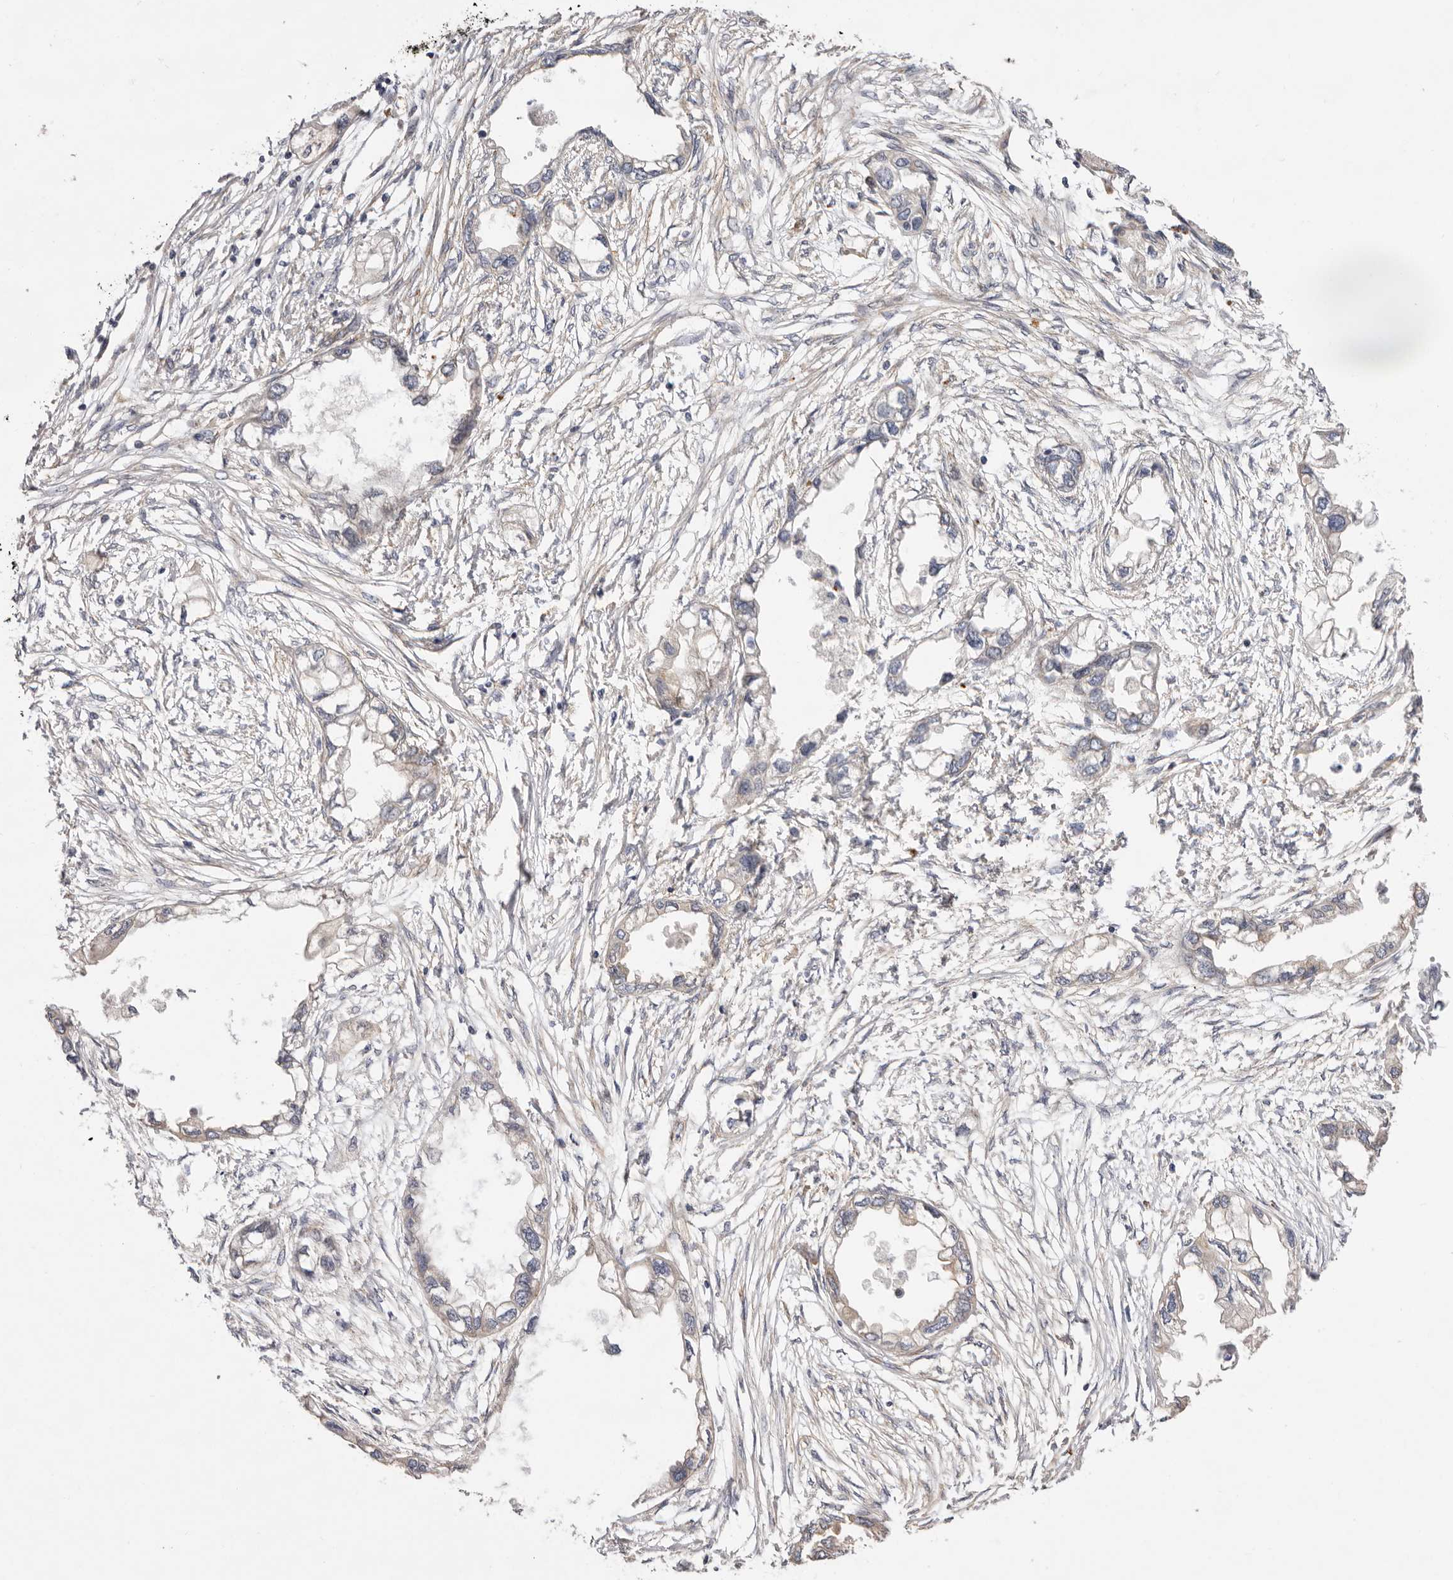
{"staining": {"intensity": "negative", "quantity": "none", "location": "none"}, "tissue": "endometrial cancer", "cell_type": "Tumor cells", "image_type": "cancer", "snomed": [{"axis": "morphology", "description": "Adenocarcinoma, NOS"}, {"axis": "morphology", "description": "Adenocarcinoma, metastatic, NOS"}, {"axis": "topography", "description": "Adipose tissue"}, {"axis": "topography", "description": "Endometrium"}], "caption": "Tumor cells show no significant positivity in endometrial cancer.", "gene": "FAM167B", "patient": {"sex": "female", "age": 67}}